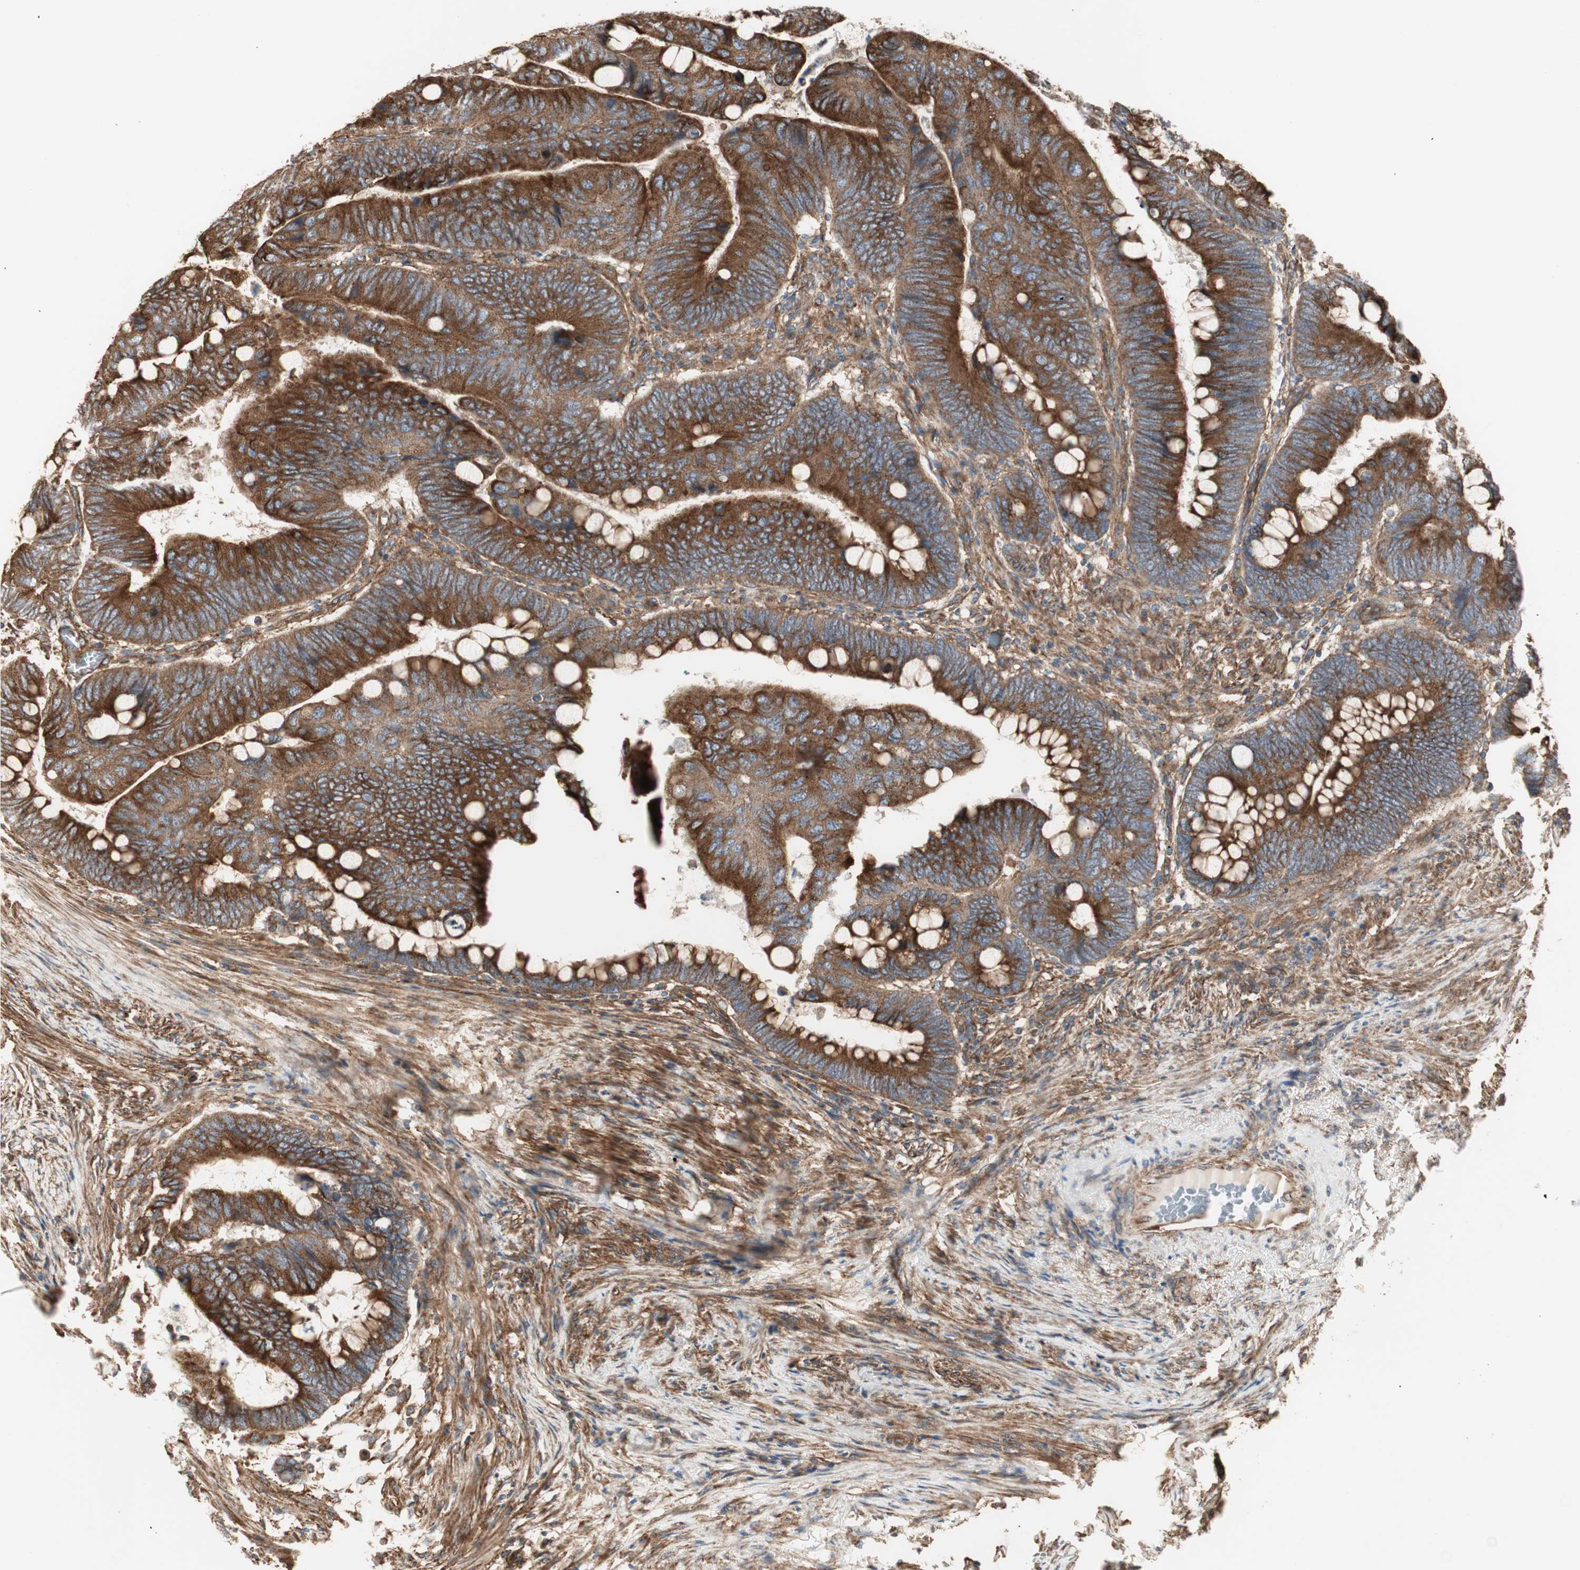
{"staining": {"intensity": "strong", "quantity": ">75%", "location": "cytoplasmic/membranous"}, "tissue": "colorectal cancer", "cell_type": "Tumor cells", "image_type": "cancer", "snomed": [{"axis": "morphology", "description": "Normal tissue, NOS"}, {"axis": "morphology", "description": "Adenocarcinoma, NOS"}, {"axis": "topography", "description": "Rectum"}, {"axis": "topography", "description": "Peripheral nerve tissue"}], "caption": "Immunohistochemical staining of colorectal adenocarcinoma exhibits high levels of strong cytoplasmic/membranous protein positivity in approximately >75% of tumor cells.", "gene": "H6PD", "patient": {"sex": "male", "age": 92}}